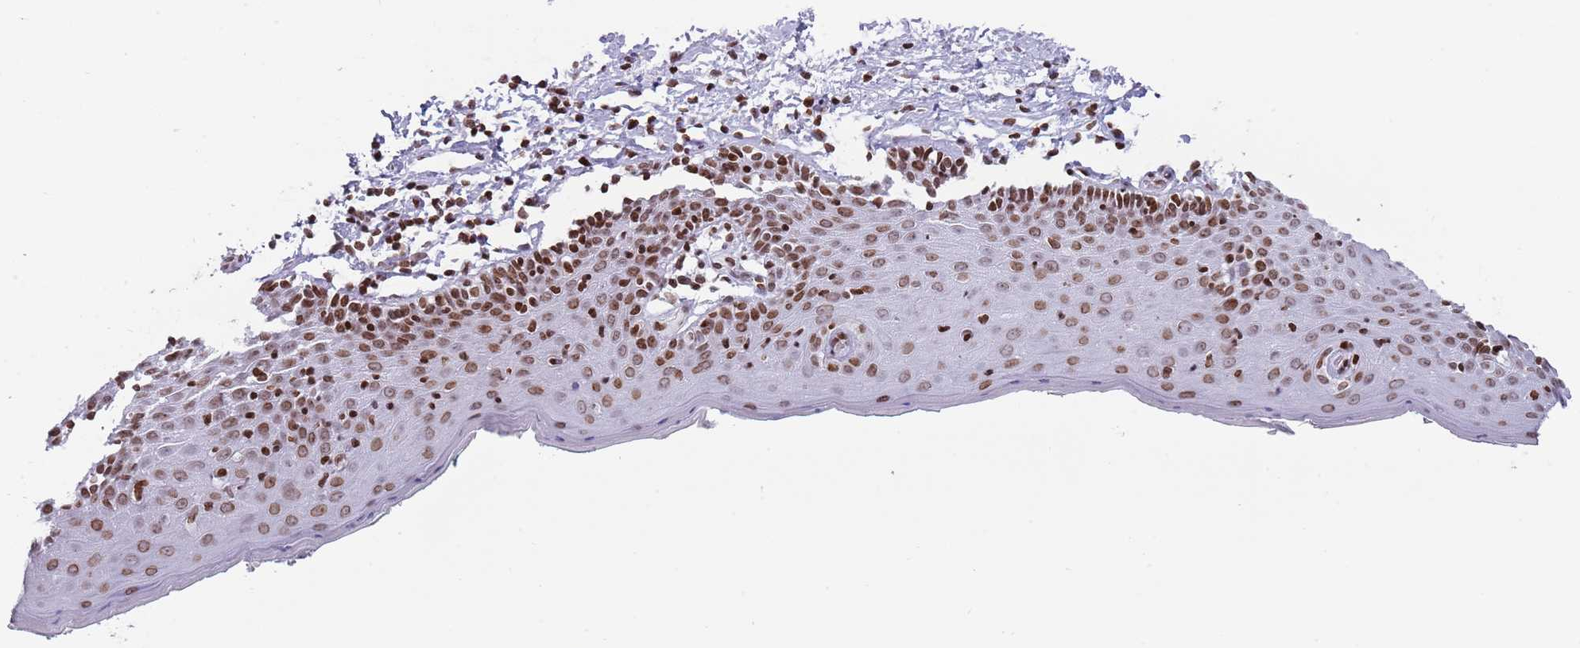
{"staining": {"intensity": "moderate", "quantity": "25%-75%", "location": "nuclear"}, "tissue": "skin", "cell_type": "Epidermal cells", "image_type": "normal", "snomed": [{"axis": "morphology", "description": "Normal tissue, NOS"}, {"axis": "topography", "description": "Vulva"}], "caption": "Immunohistochemical staining of benign skin displays moderate nuclear protein expression in about 25%-75% of epidermal cells. (Brightfield microscopy of DAB IHC at high magnification).", "gene": "ENSG00000285547", "patient": {"sex": "female", "age": 66}}